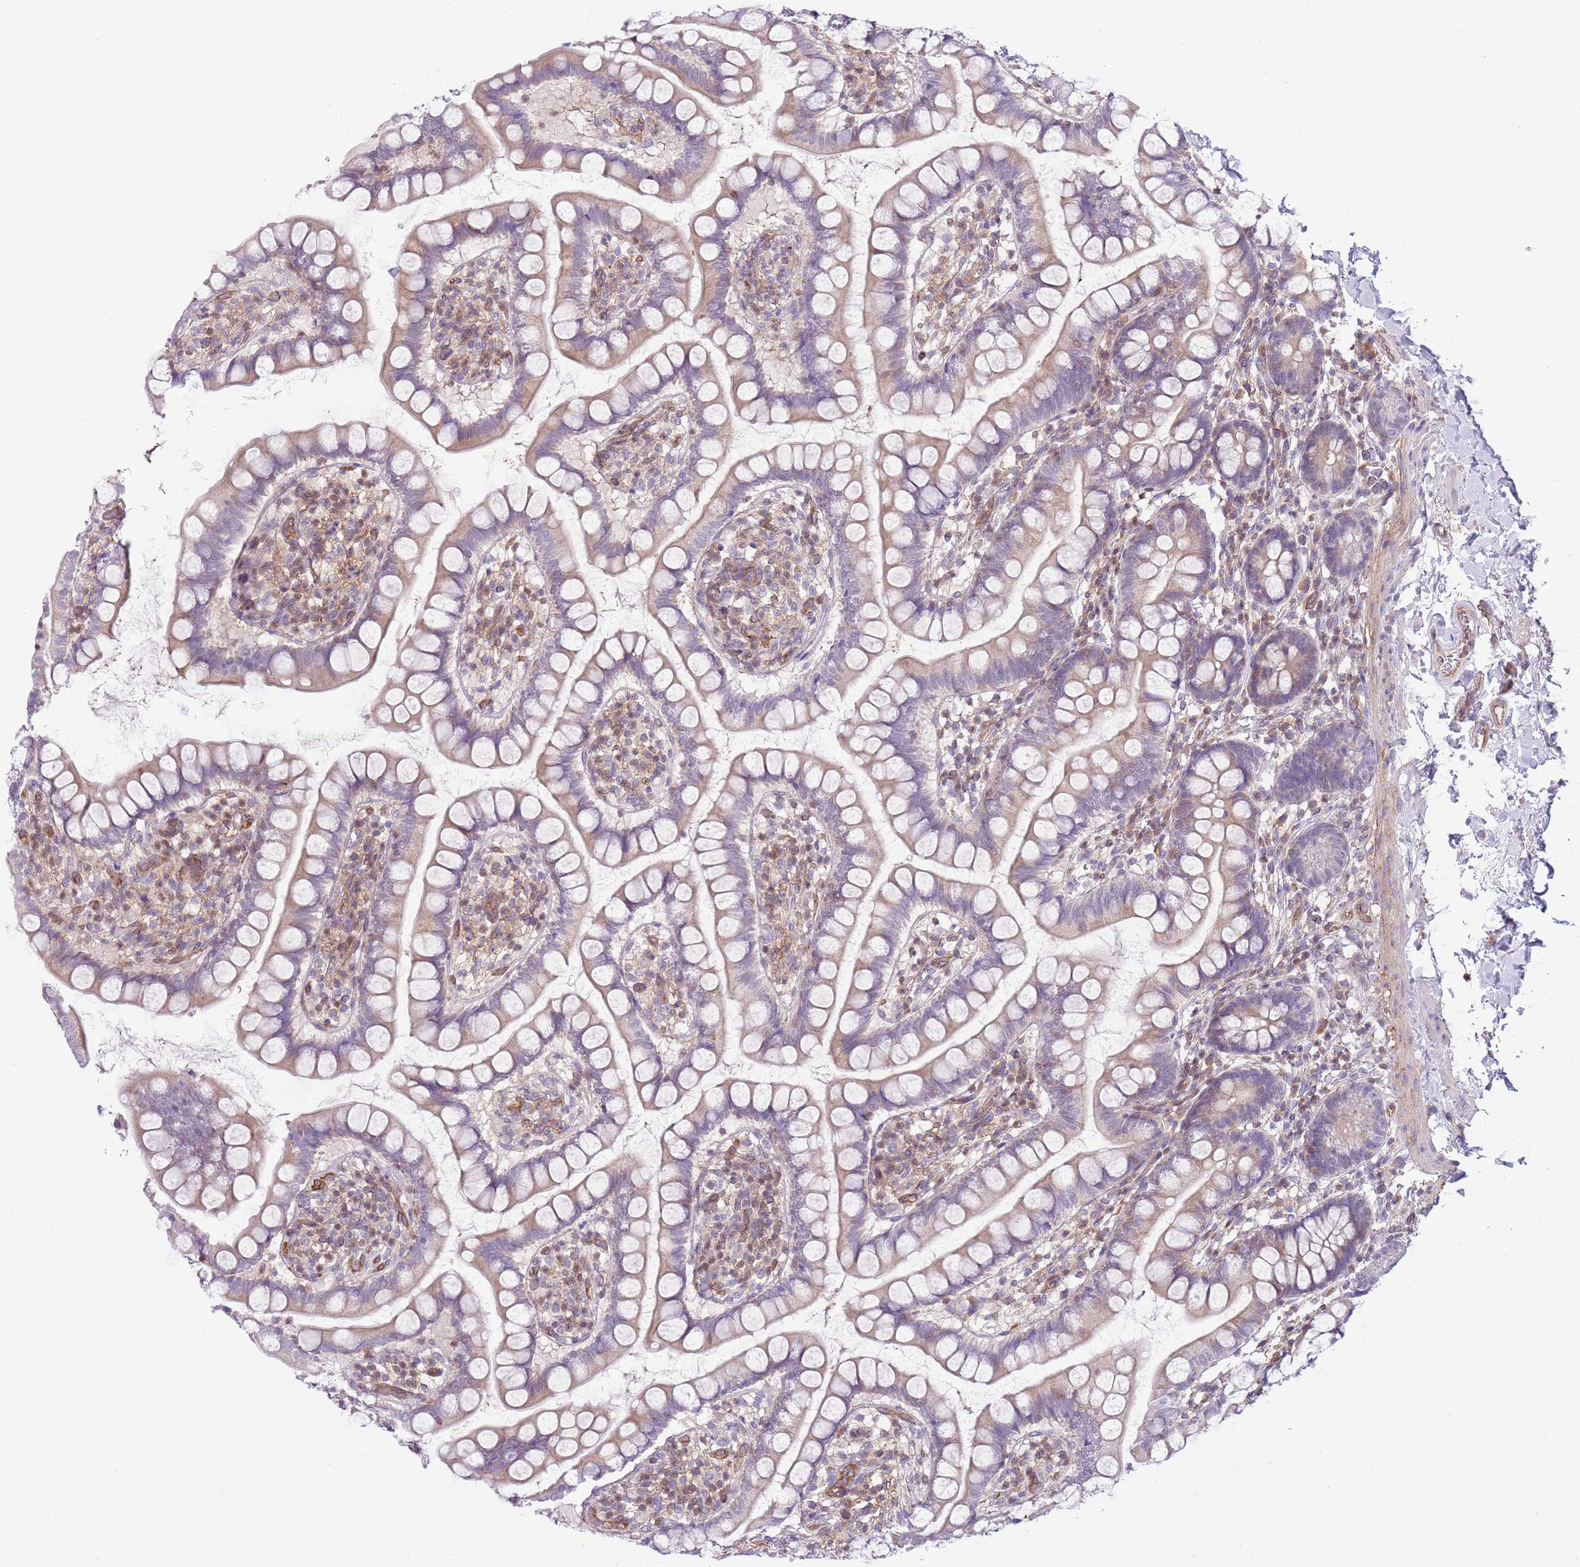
{"staining": {"intensity": "weak", "quantity": "25%-75%", "location": "cytoplasmic/membranous"}, "tissue": "small intestine", "cell_type": "Glandular cells", "image_type": "normal", "snomed": [{"axis": "morphology", "description": "Normal tissue, NOS"}, {"axis": "topography", "description": "Small intestine"}], "caption": "This is an image of IHC staining of unremarkable small intestine, which shows weak expression in the cytoplasmic/membranous of glandular cells.", "gene": "GNAI1", "patient": {"sex": "female", "age": 84}}